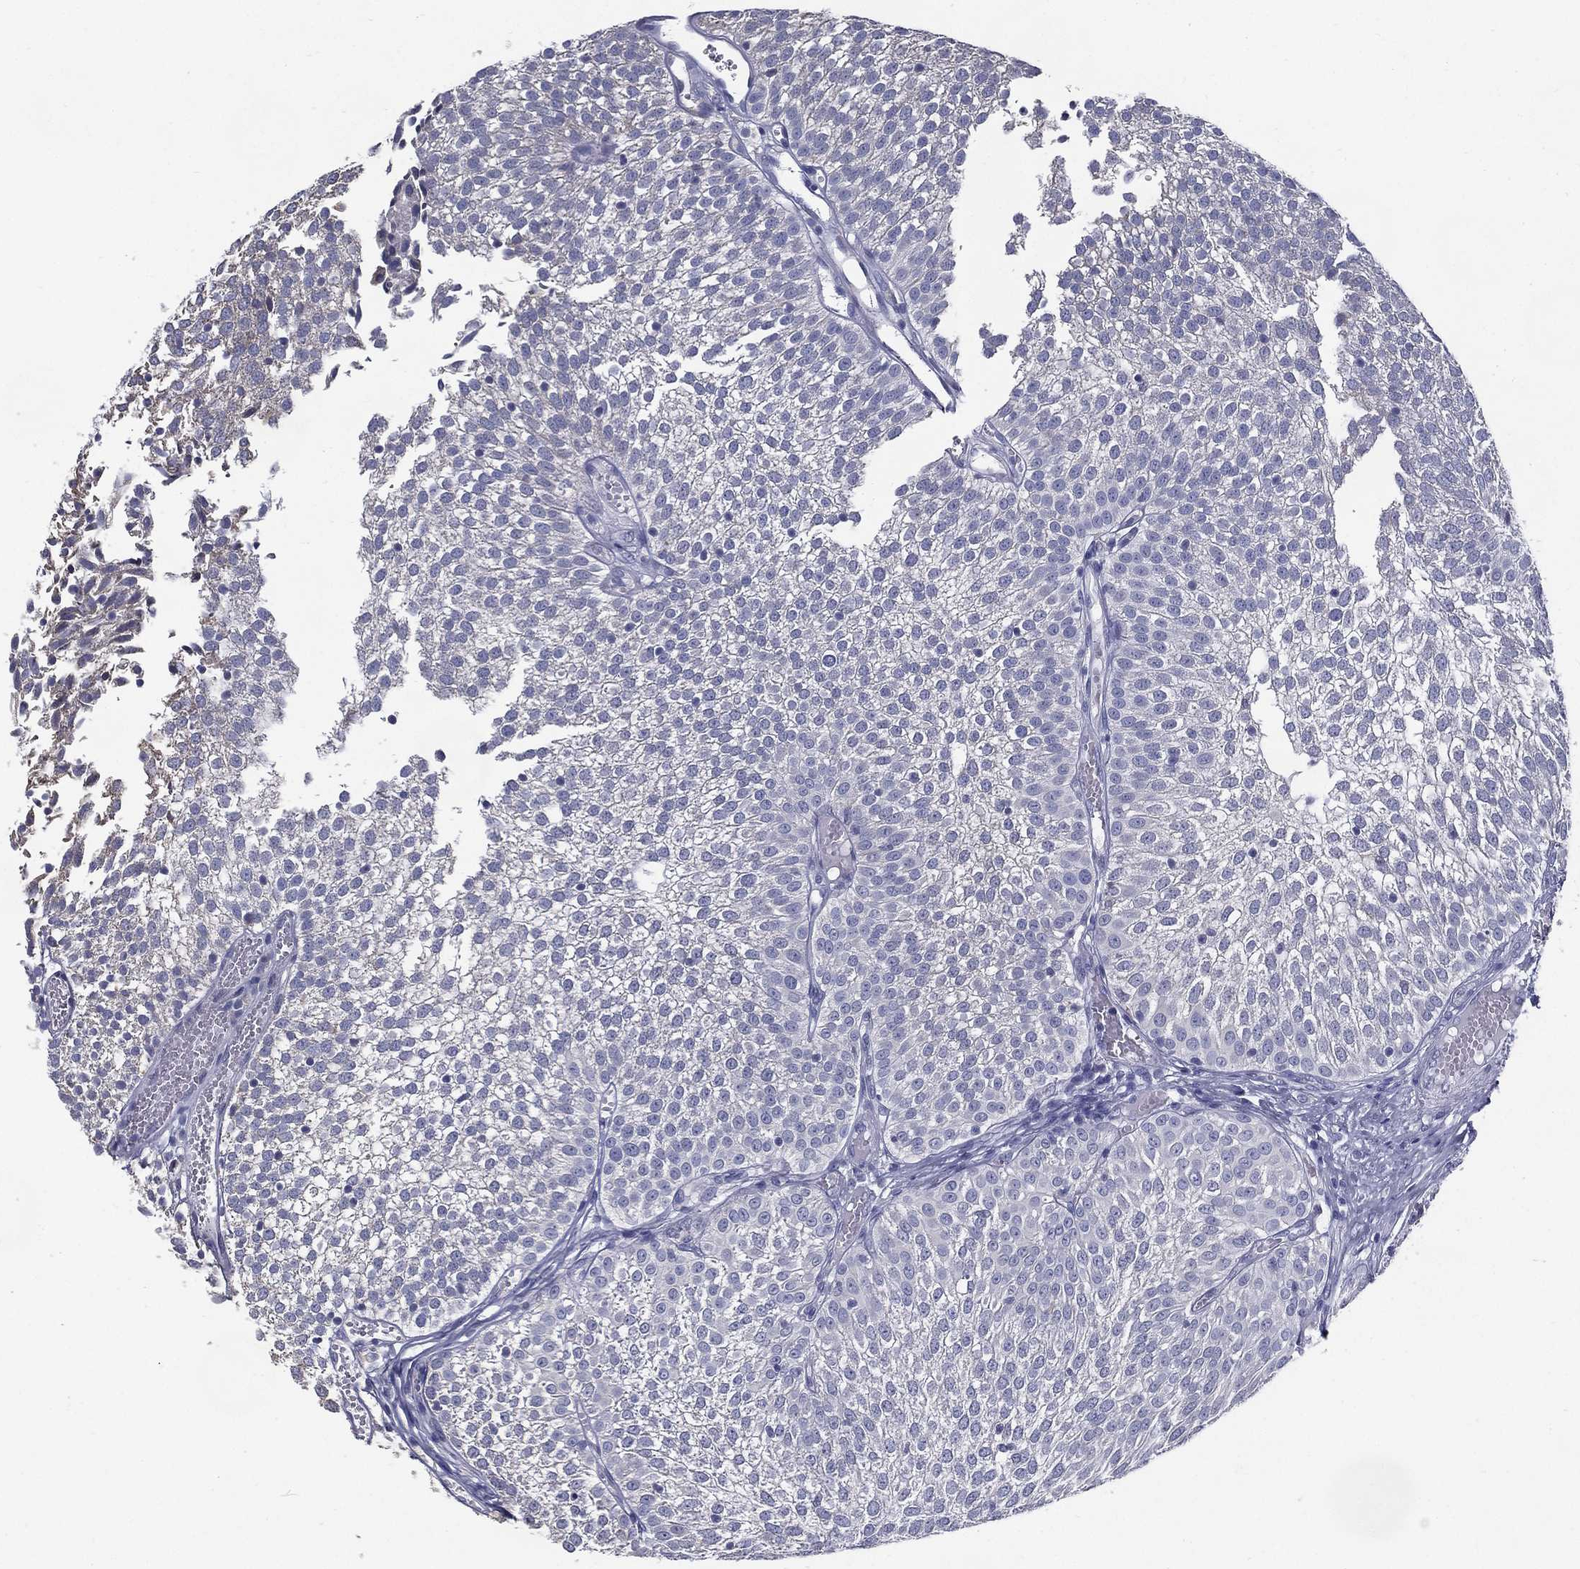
{"staining": {"intensity": "negative", "quantity": "none", "location": "none"}, "tissue": "urothelial cancer", "cell_type": "Tumor cells", "image_type": "cancer", "snomed": [{"axis": "morphology", "description": "Urothelial carcinoma, Low grade"}, {"axis": "topography", "description": "Urinary bladder"}], "caption": "Micrograph shows no significant protein positivity in tumor cells of low-grade urothelial carcinoma.", "gene": "C19orf18", "patient": {"sex": "male", "age": 52}}